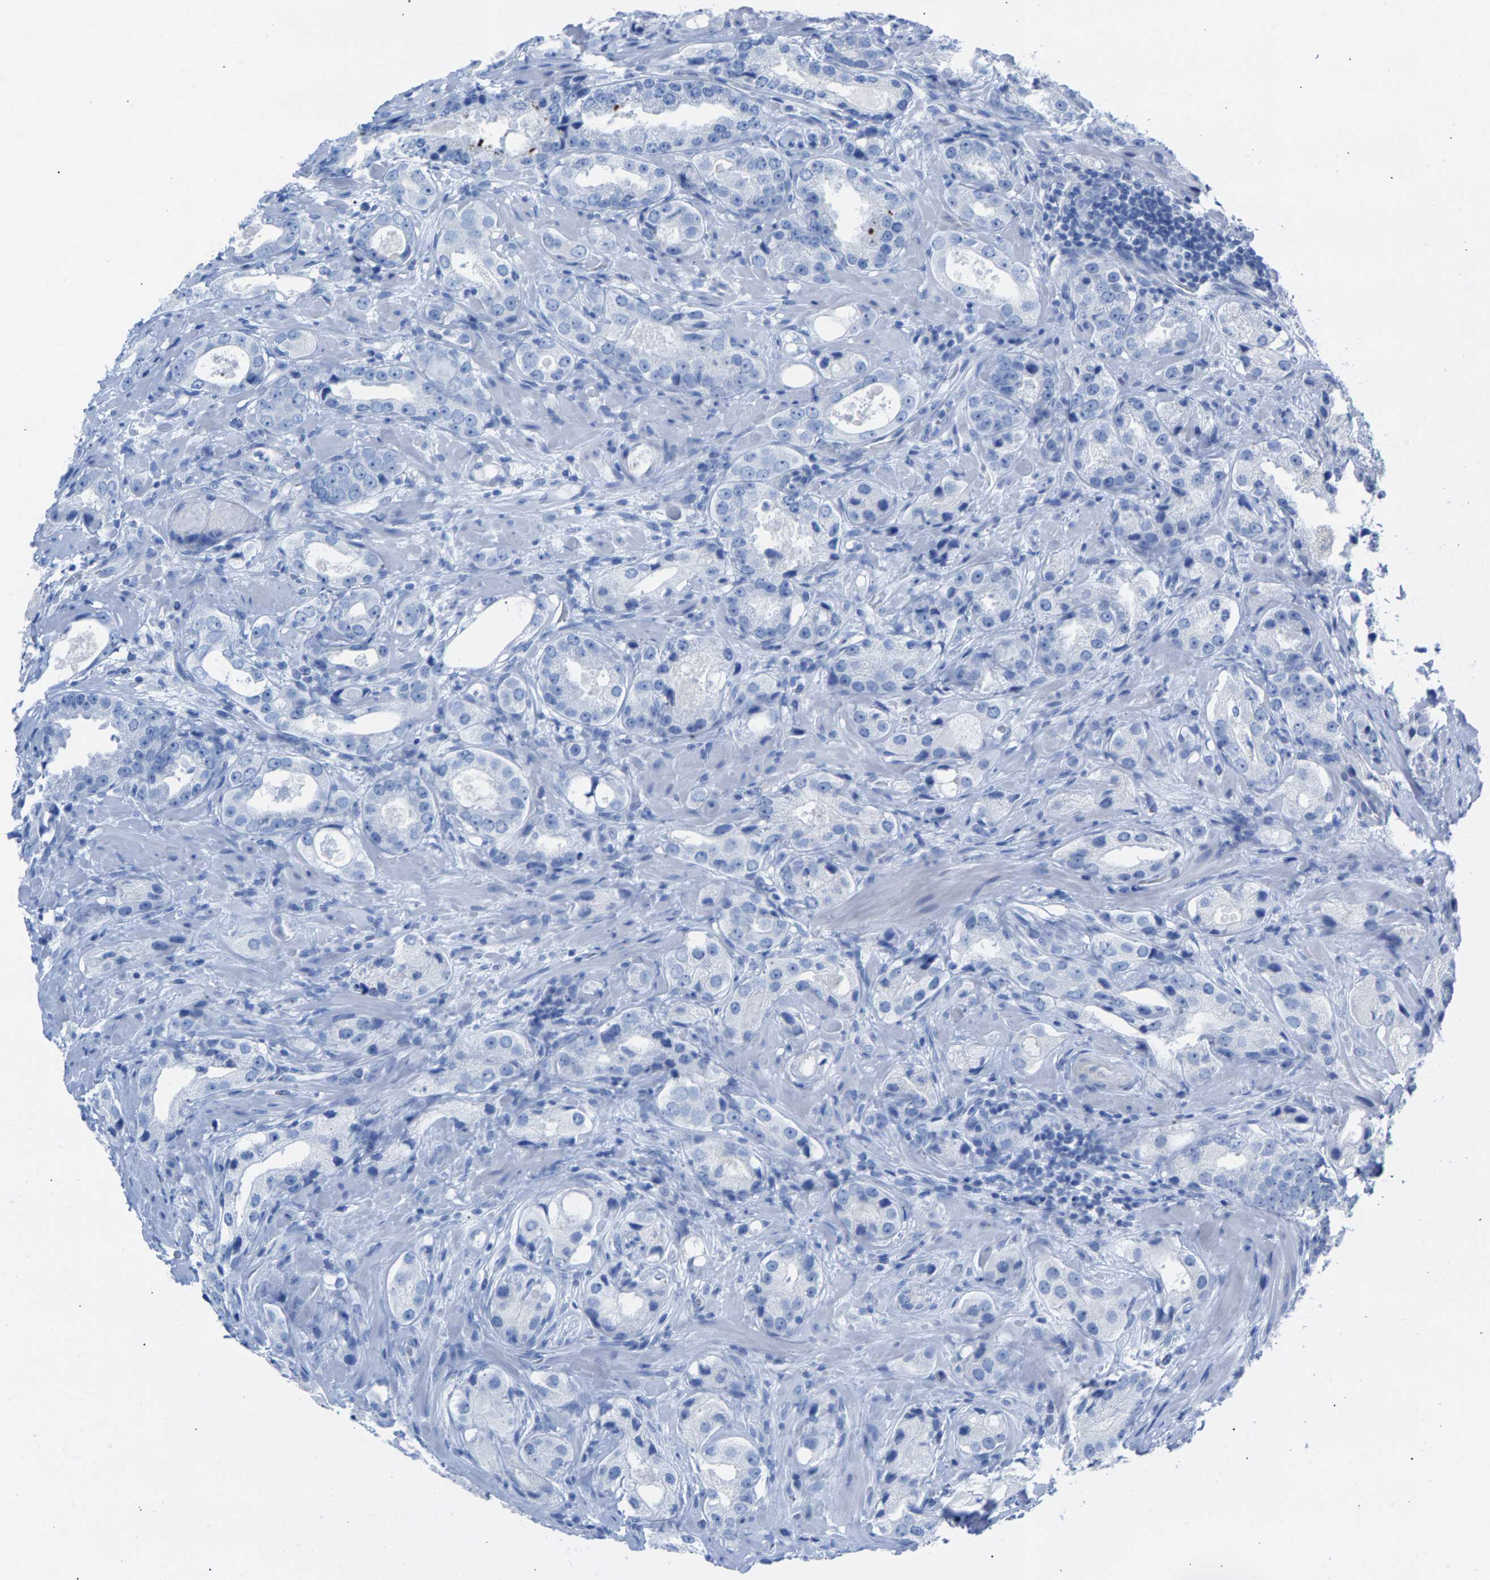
{"staining": {"intensity": "negative", "quantity": "none", "location": "none"}, "tissue": "prostate cancer", "cell_type": "Tumor cells", "image_type": "cancer", "snomed": [{"axis": "morphology", "description": "Adenocarcinoma, High grade"}, {"axis": "topography", "description": "Prostate"}], "caption": "DAB (3,3'-diaminobenzidine) immunohistochemical staining of prostate adenocarcinoma (high-grade) demonstrates no significant expression in tumor cells.", "gene": "CPA1", "patient": {"sex": "male", "age": 63}}